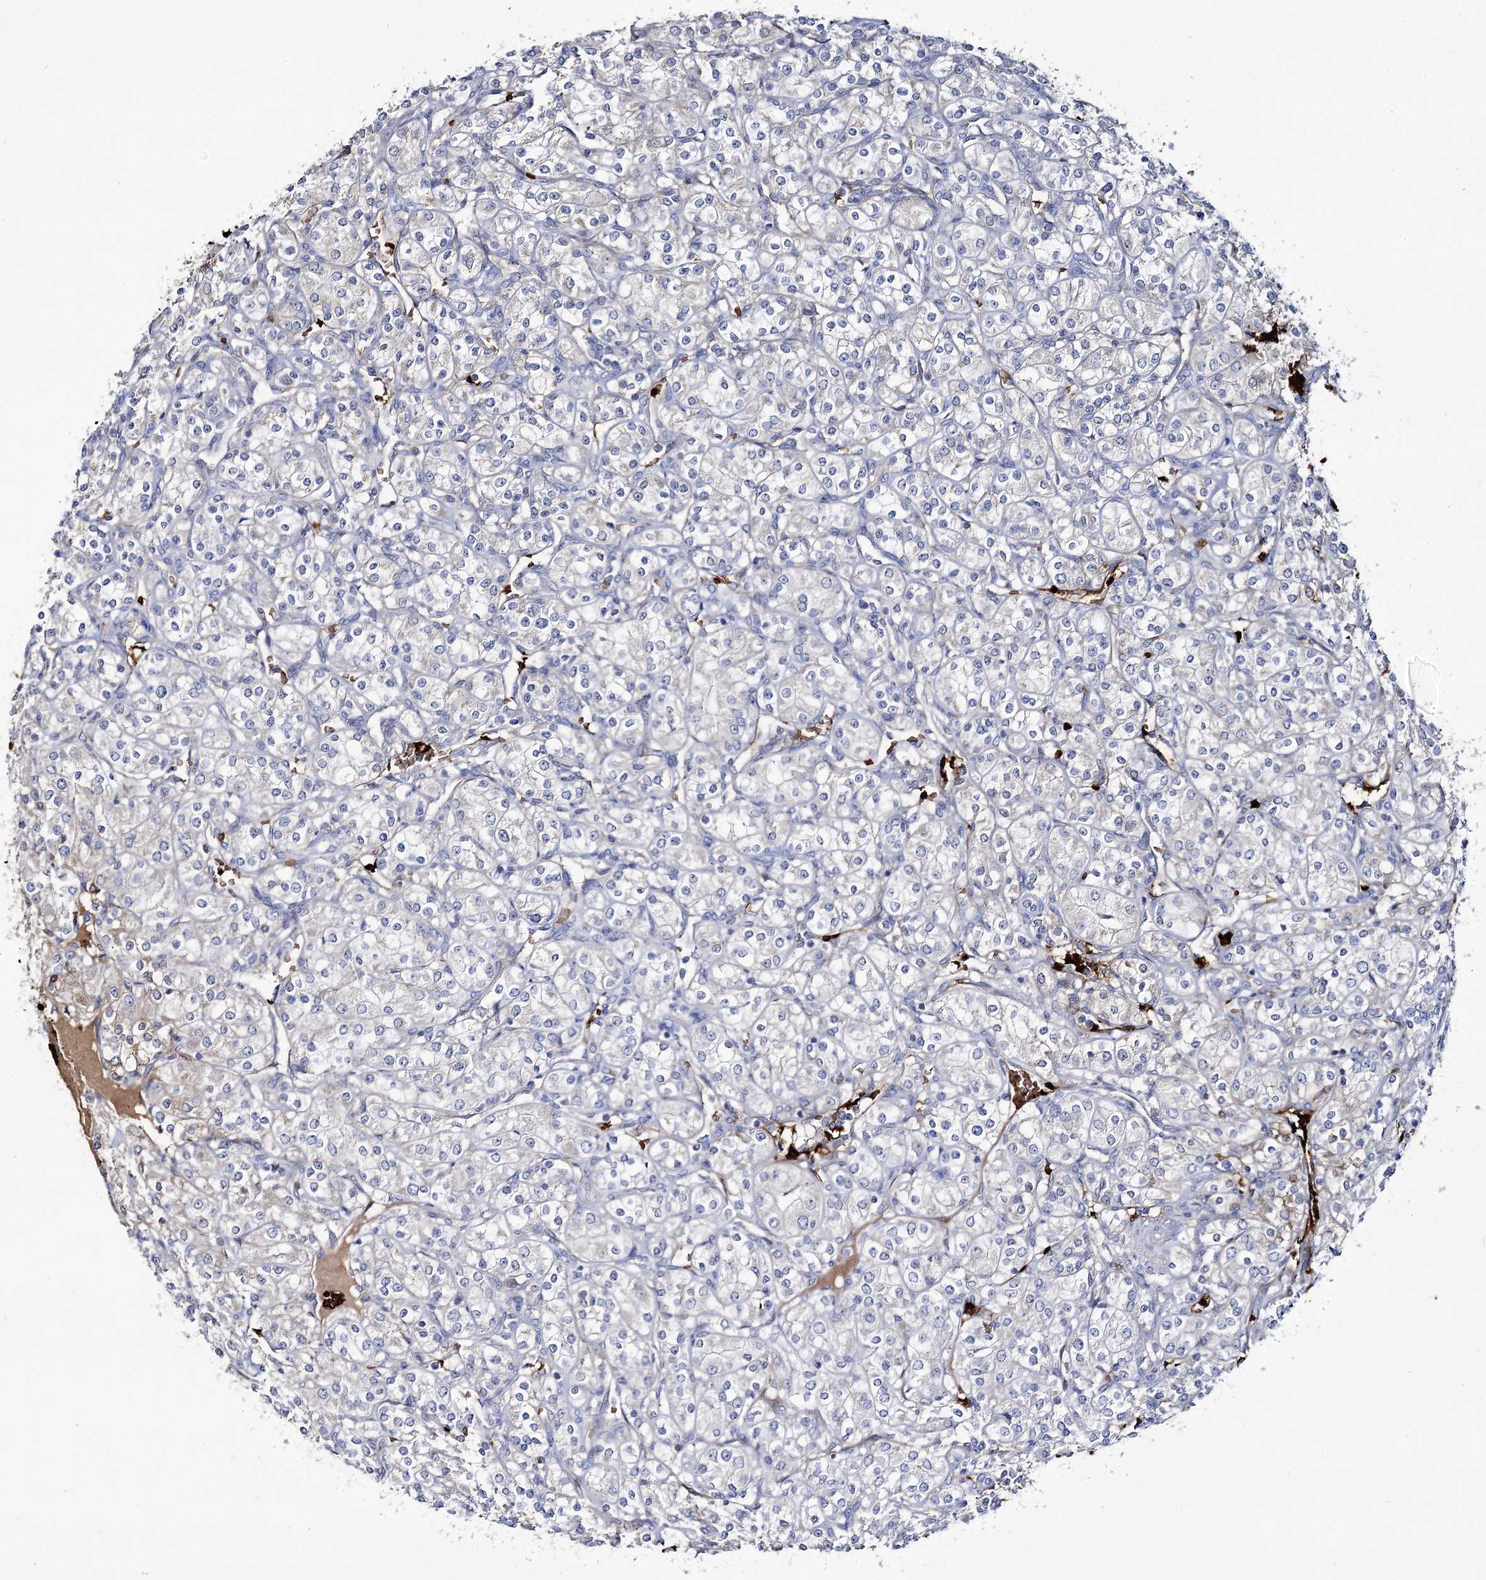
{"staining": {"intensity": "negative", "quantity": "none", "location": "none"}, "tissue": "renal cancer", "cell_type": "Tumor cells", "image_type": "cancer", "snomed": [{"axis": "morphology", "description": "Adenocarcinoma, NOS"}, {"axis": "topography", "description": "Kidney"}], "caption": "Immunohistochemistry (IHC) histopathology image of human adenocarcinoma (renal) stained for a protein (brown), which displays no expression in tumor cells.", "gene": "GBF1", "patient": {"sex": "male", "age": 77}}